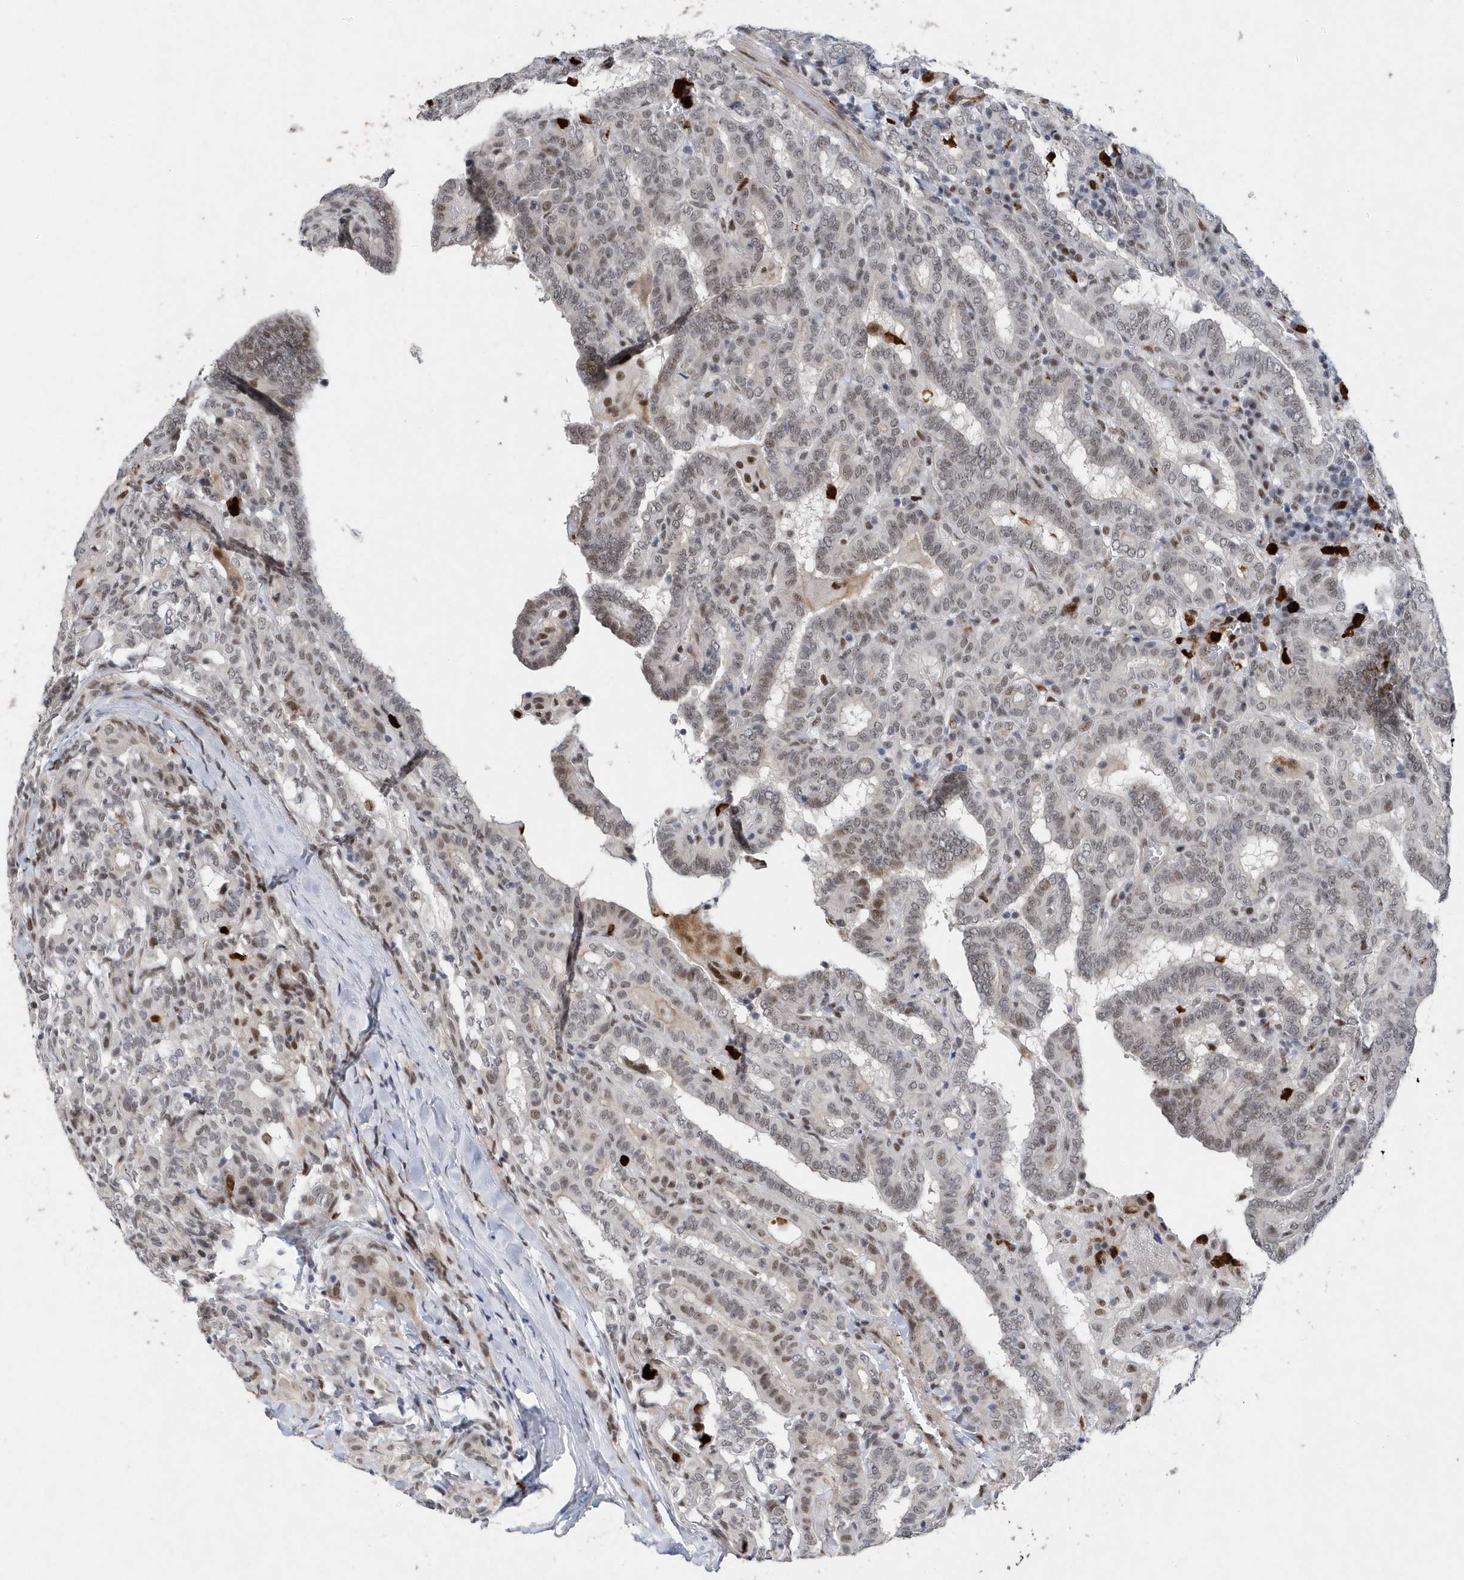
{"staining": {"intensity": "weak", "quantity": "25%-75%", "location": "nuclear"}, "tissue": "thyroid cancer", "cell_type": "Tumor cells", "image_type": "cancer", "snomed": [{"axis": "morphology", "description": "Papillary adenocarcinoma, NOS"}, {"axis": "topography", "description": "Thyroid gland"}], "caption": "Human thyroid cancer (papillary adenocarcinoma) stained with a brown dye displays weak nuclear positive positivity in about 25%-75% of tumor cells.", "gene": "RPP30", "patient": {"sex": "female", "age": 72}}